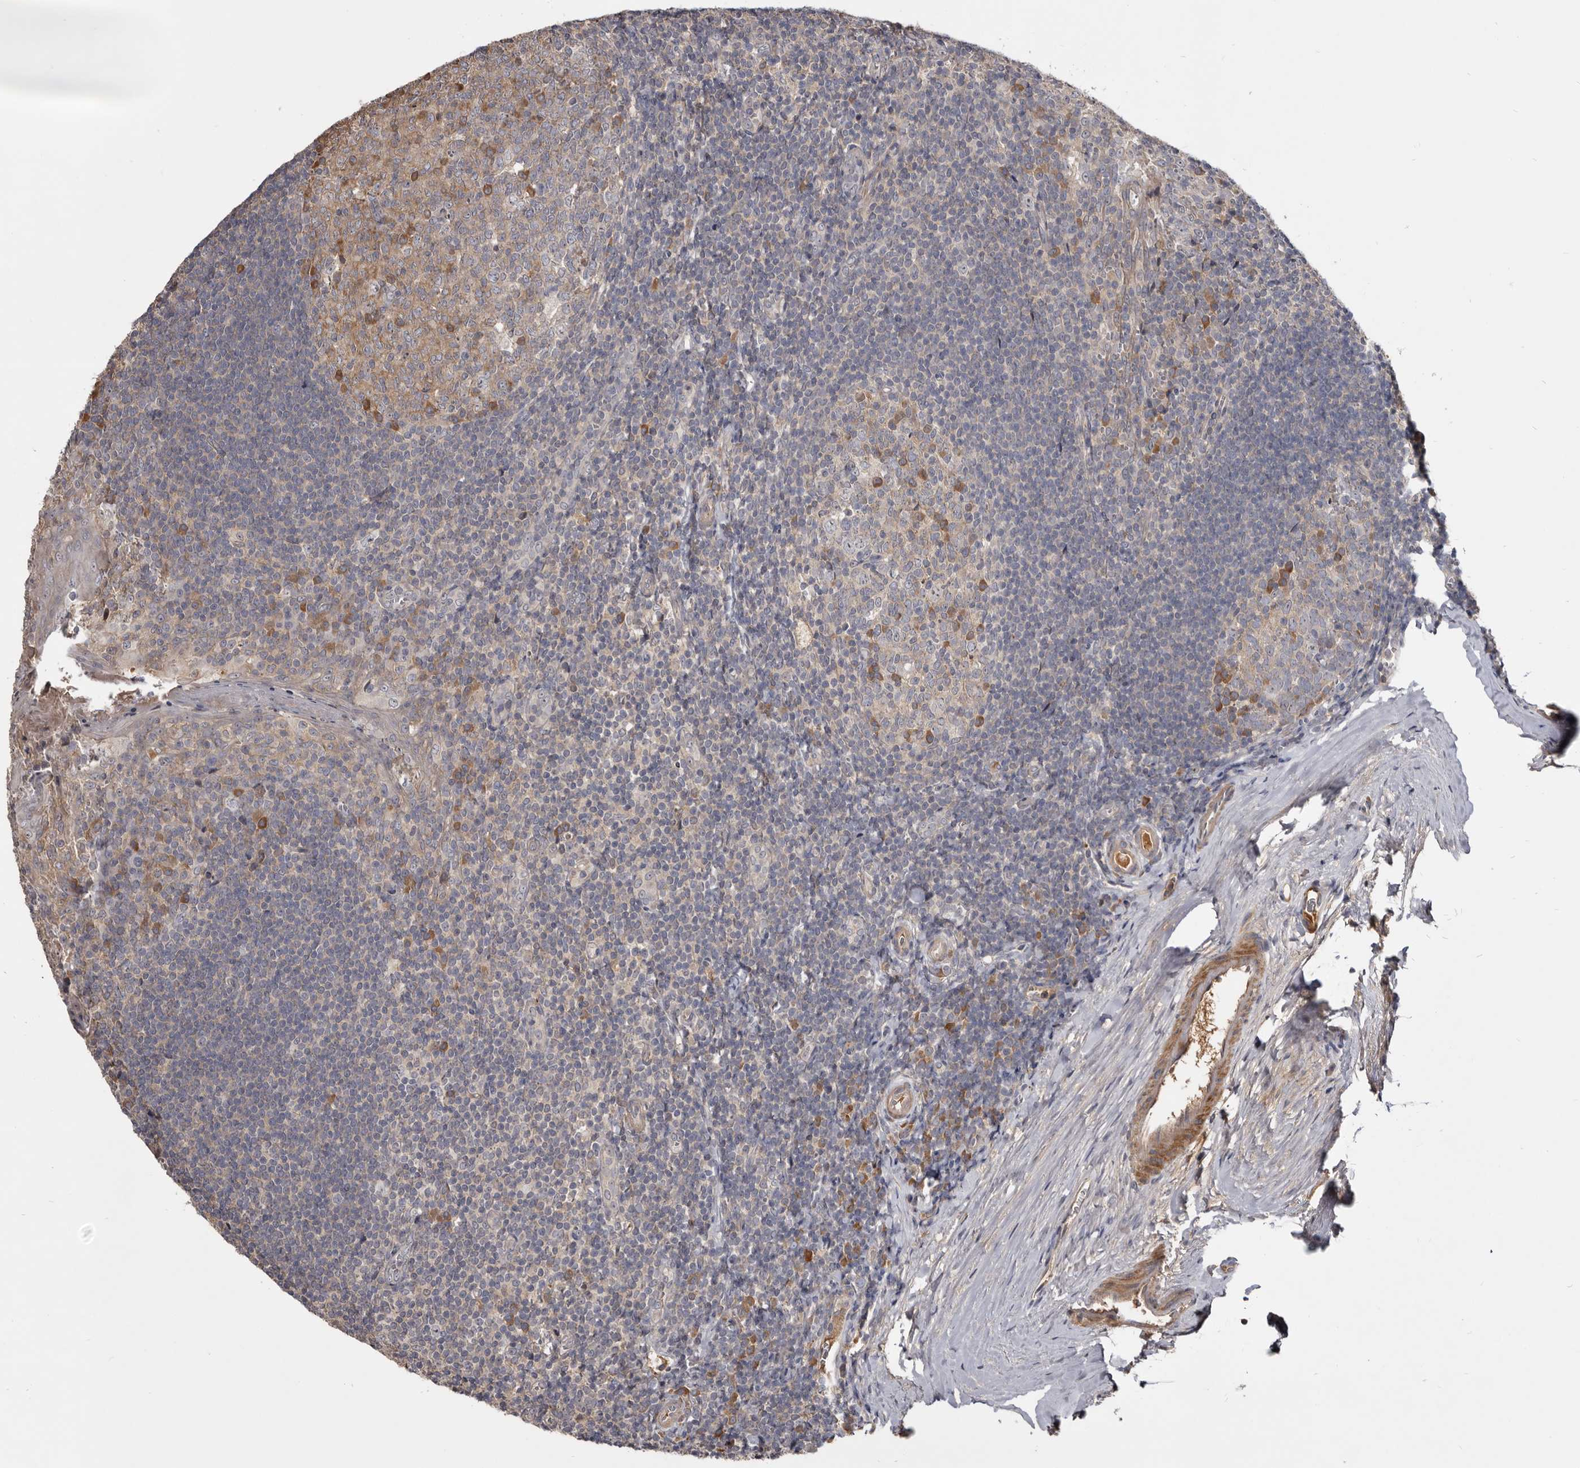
{"staining": {"intensity": "moderate", "quantity": "25%-75%", "location": "cytoplasmic/membranous"}, "tissue": "tonsil", "cell_type": "Germinal center cells", "image_type": "normal", "snomed": [{"axis": "morphology", "description": "Normal tissue, NOS"}, {"axis": "topography", "description": "Tonsil"}], "caption": "The immunohistochemical stain labels moderate cytoplasmic/membranous expression in germinal center cells of benign tonsil. The staining was performed using DAB (3,3'-diaminobenzidine), with brown indicating positive protein expression. Nuclei are stained blue with hematoxylin.", "gene": "TTC39A", "patient": {"sex": "male", "age": 27}}